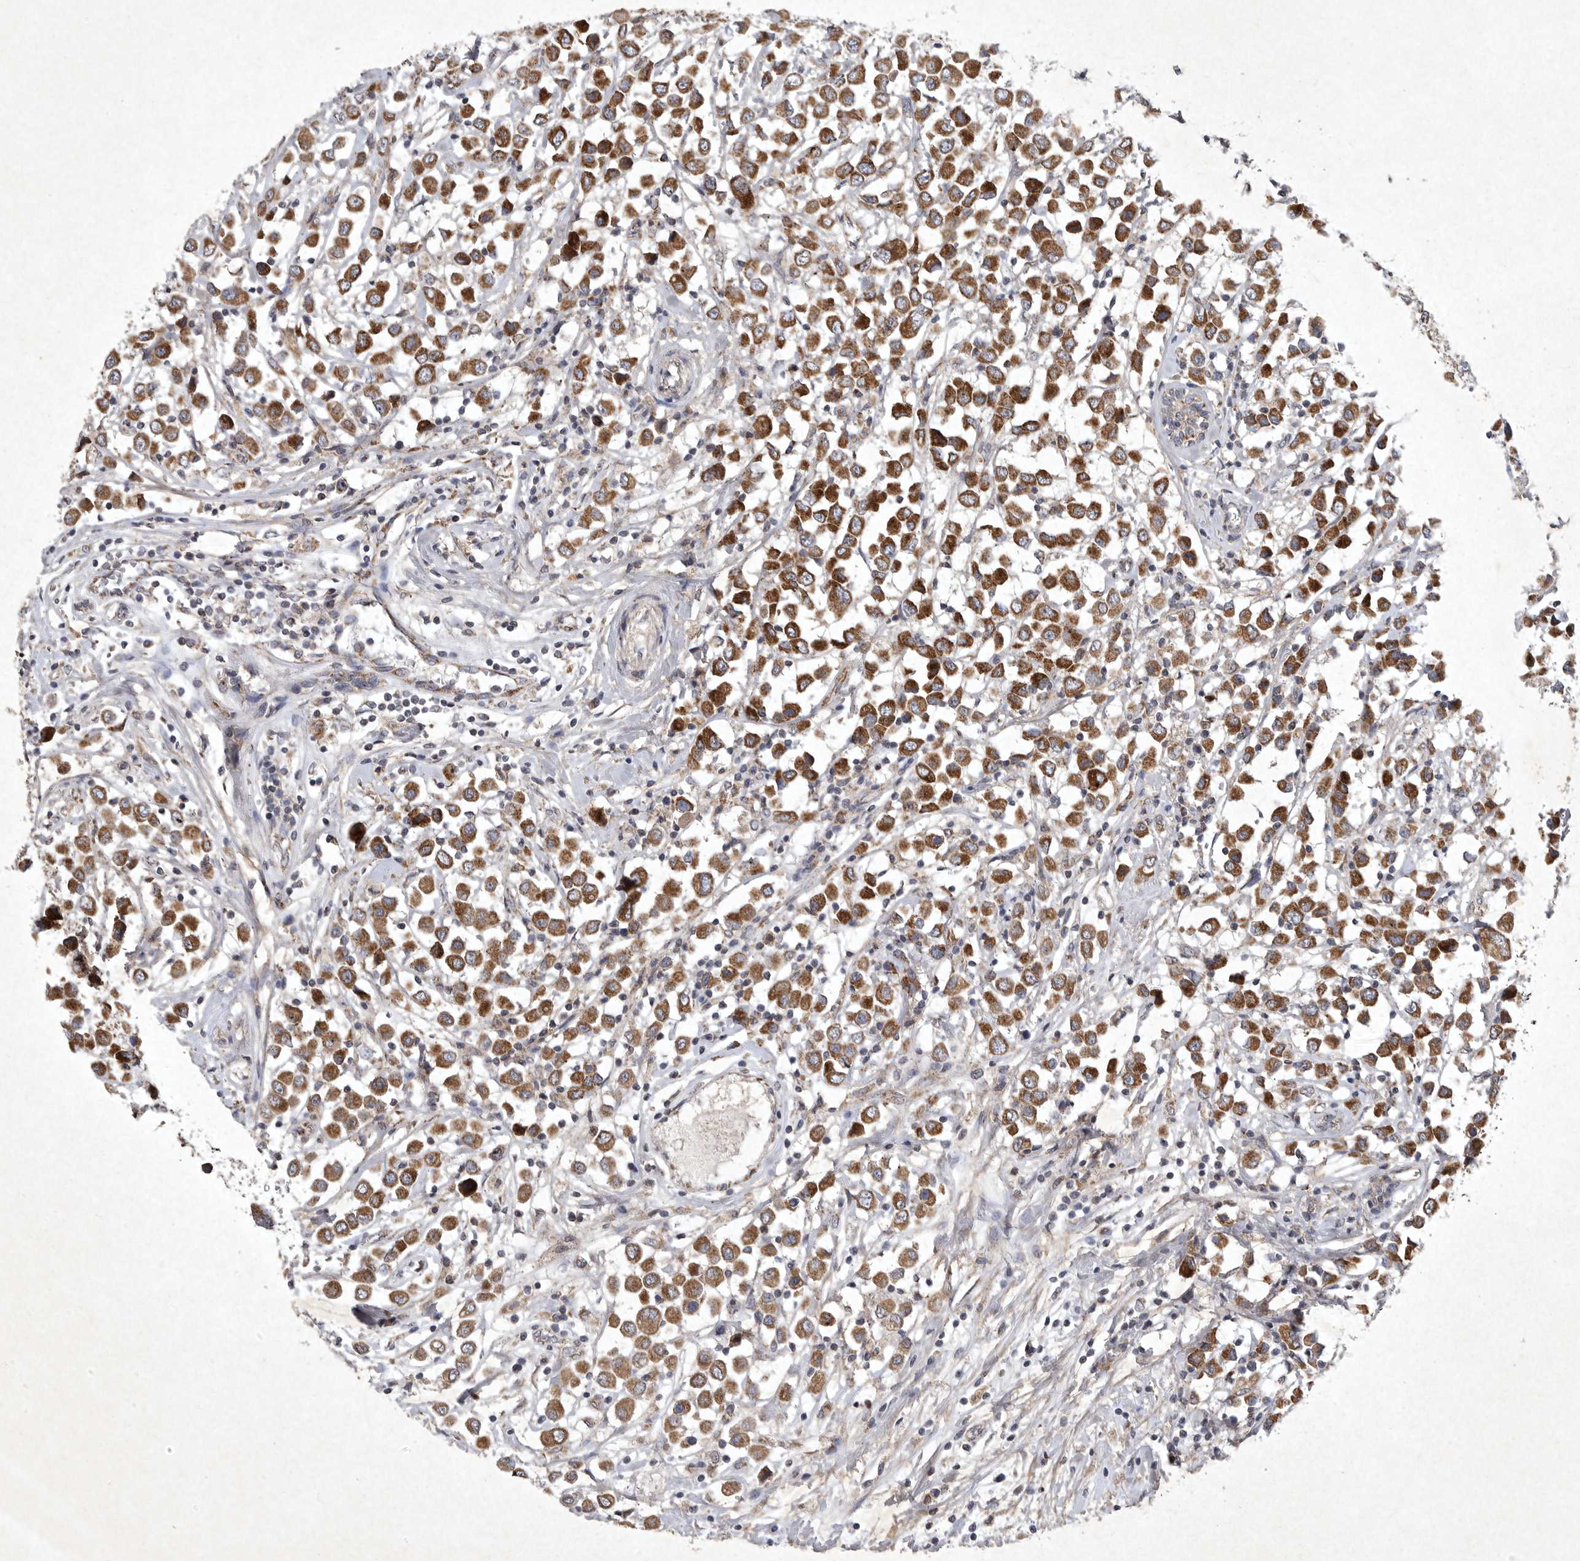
{"staining": {"intensity": "strong", "quantity": ">75%", "location": "cytoplasmic/membranous"}, "tissue": "breast cancer", "cell_type": "Tumor cells", "image_type": "cancer", "snomed": [{"axis": "morphology", "description": "Duct carcinoma"}, {"axis": "topography", "description": "Breast"}], "caption": "Strong cytoplasmic/membranous protein expression is seen in approximately >75% of tumor cells in breast invasive ductal carcinoma. (IHC, brightfield microscopy, high magnification).", "gene": "DDR1", "patient": {"sex": "female", "age": 61}}